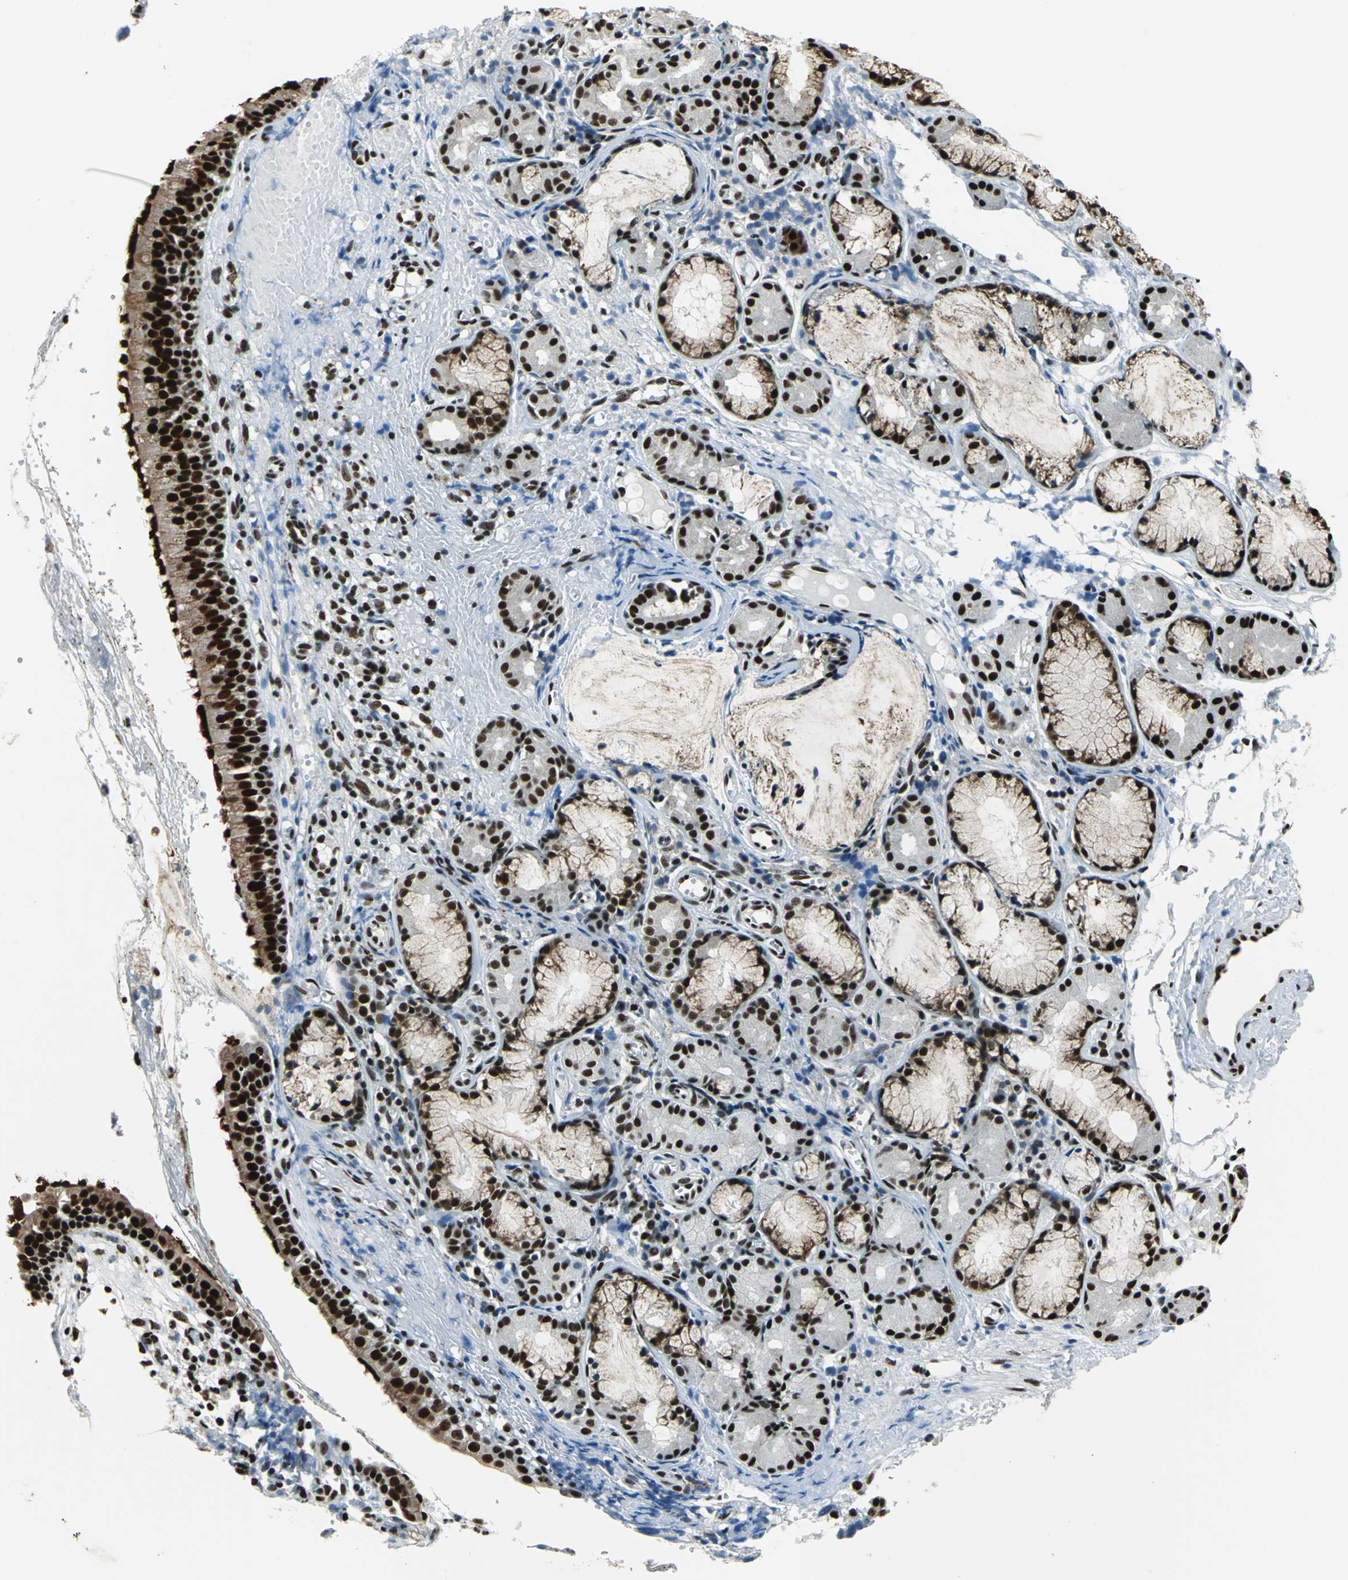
{"staining": {"intensity": "strong", "quantity": ">75%", "location": "nuclear"}, "tissue": "nasopharynx", "cell_type": "Respiratory epithelial cells", "image_type": "normal", "snomed": [{"axis": "morphology", "description": "Normal tissue, NOS"}, {"axis": "morphology", "description": "Inflammation, NOS"}, {"axis": "topography", "description": "Nasopharynx"}], "caption": "Protein positivity by immunohistochemistry (IHC) displays strong nuclear staining in approximately >75% of respiratory epithelial cells in normal nasopharynx.", "gene": "BCLAF1", "patient": {"sex": "female", "age": 55}}